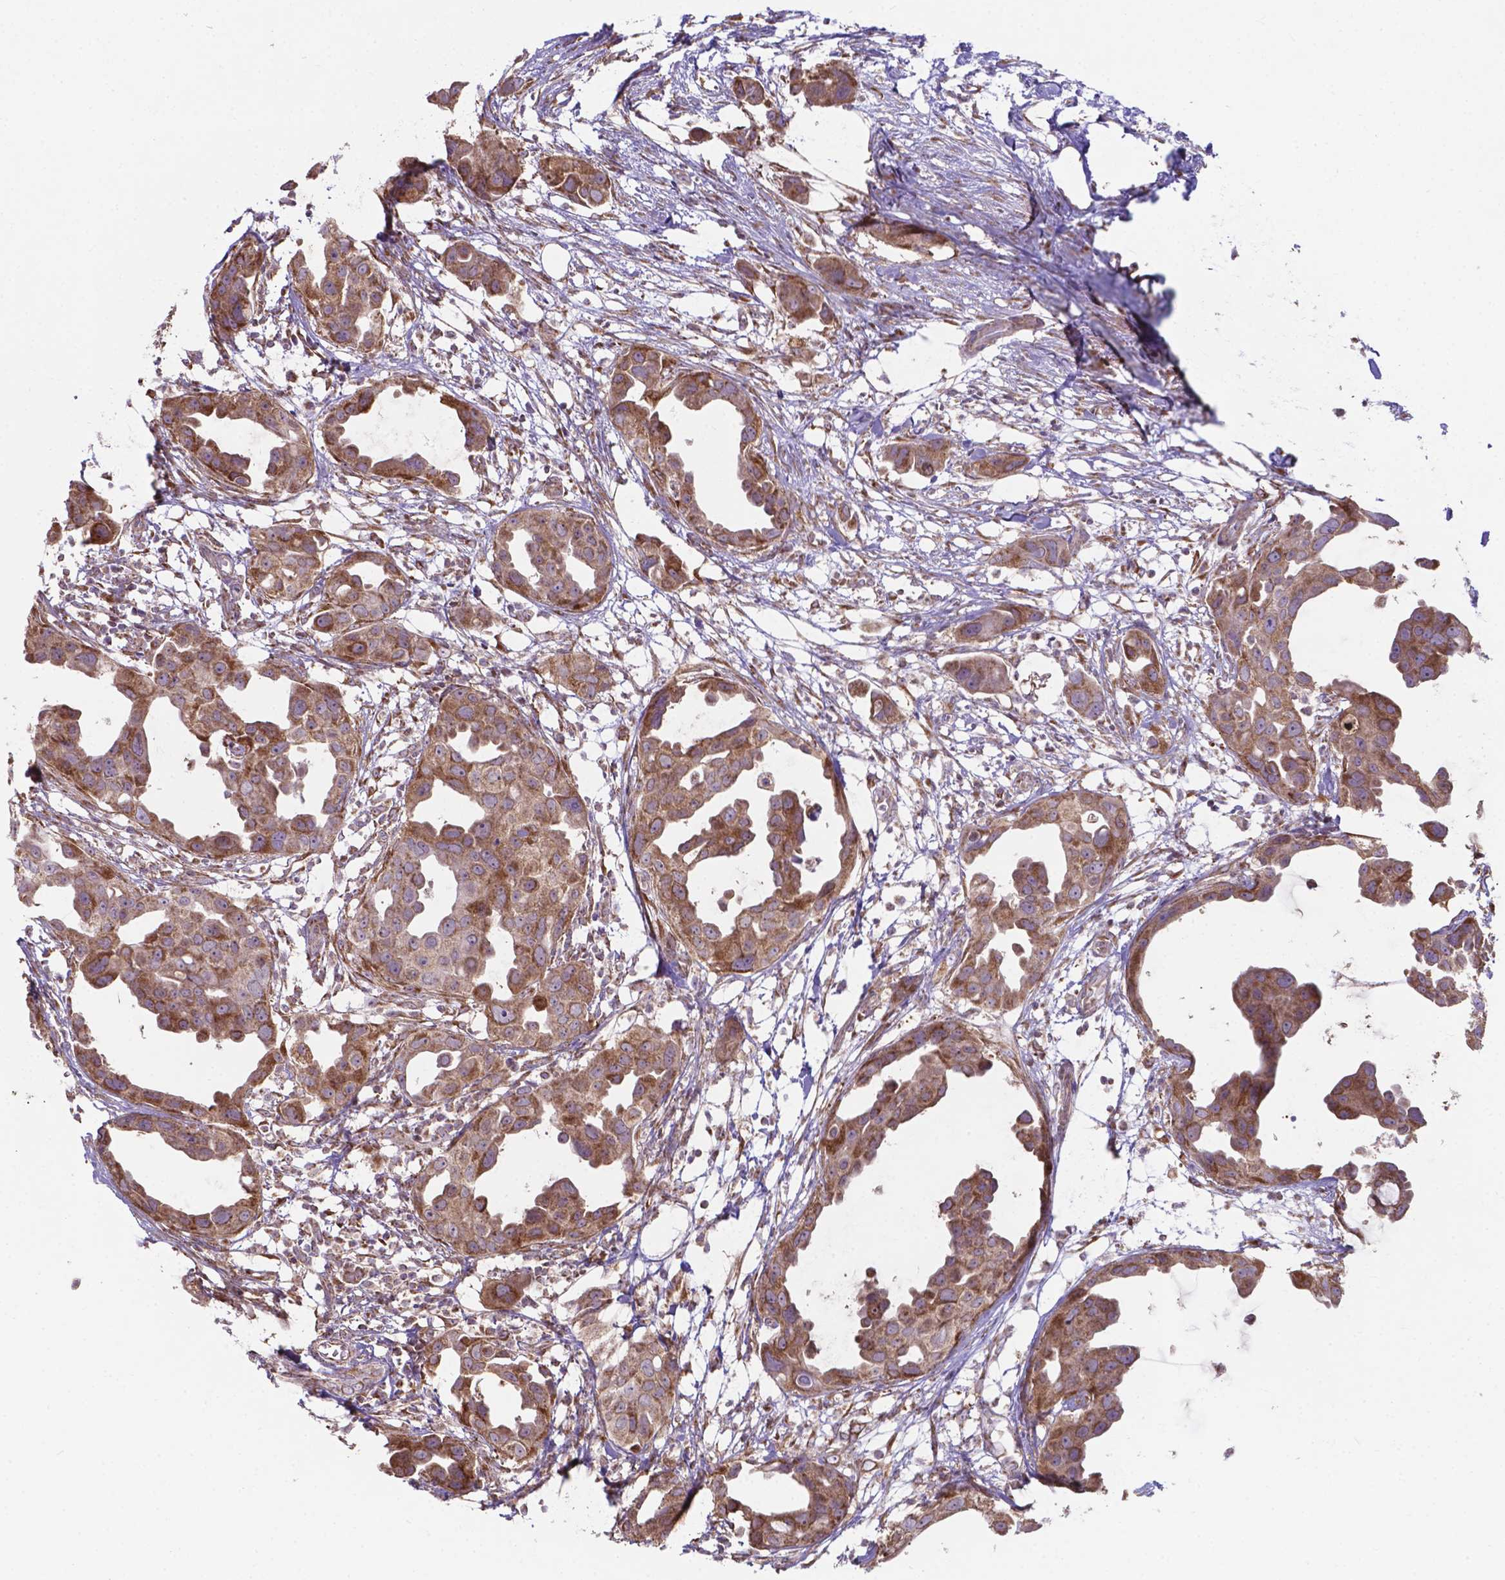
{"staining": {"intensity": "moderate", "quantity": ">75%", "location": "cytoplasmic/membranous"}, "tissue": "breast cancer", "cell_type": "Tumor cells", "image_type": "cancer", "snomed": [{"axis": "morphology", "description": "Duct carcinoma"}, {"axis": "topography", "description": "Breast"}], "caption": "About >75% of tumor cells in human breast cancer demonstrate moderate cytoplasmic/membranous protein staining as visualized by brown immunohistochemical staining.", "gene": "FAM114A1", "patient": {"sex": "female", "age": 38}}